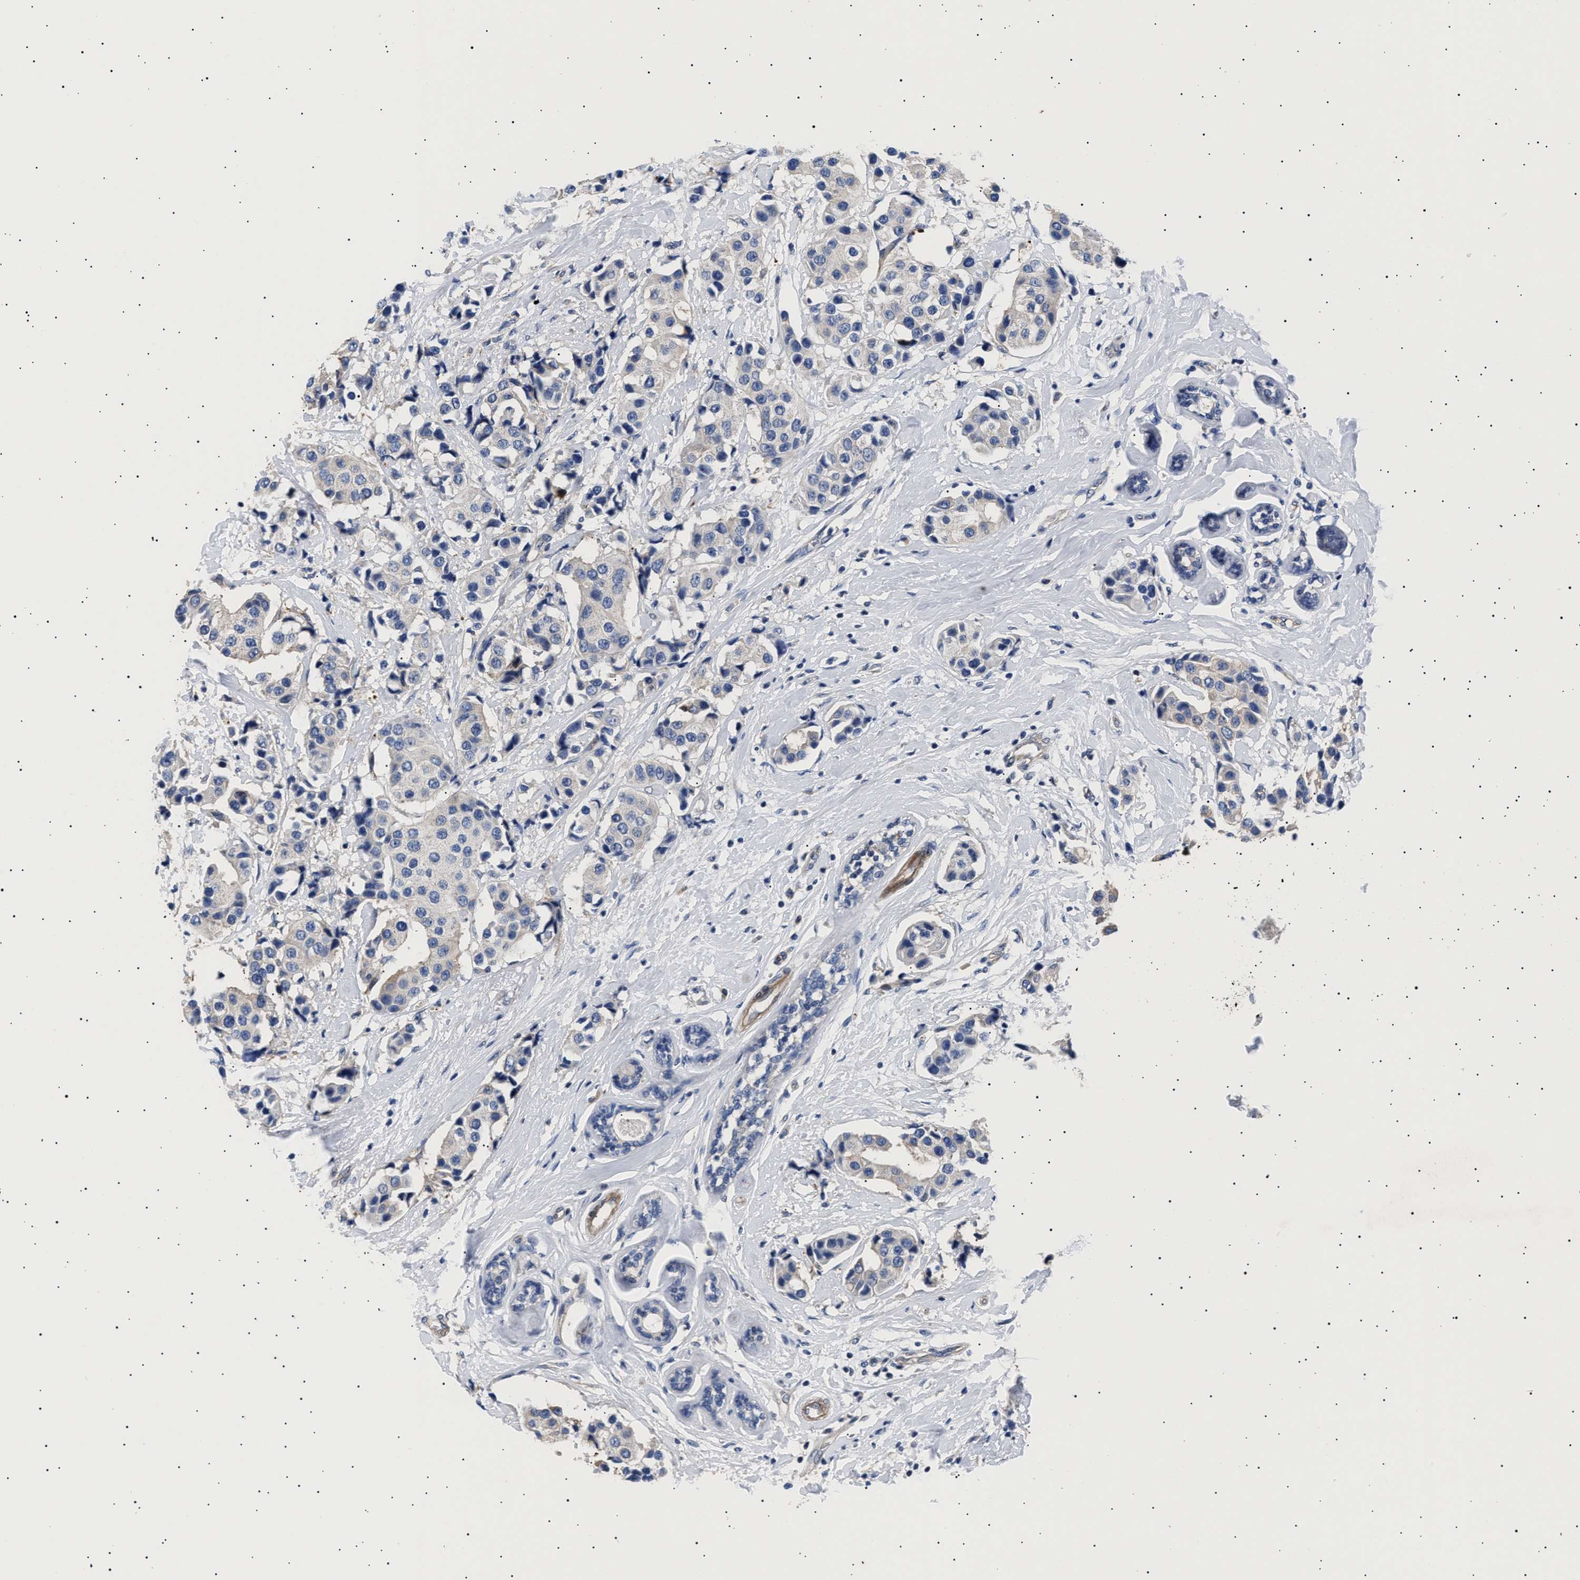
{"staining": {"intensity": "negative", "quantity": "none", "location": "none"}, "tissue": "breast cancer", "cell_type": "Tumor cells", "image_type": "cancer", "snomed": [{"axis": "morphology", "description": "Normal tissue, NOS"}, {"axis": "morphology", "description": "Duct carcinoma"}, {"axis": "topography", "description": "Breast"}], "caption": "High power microscopy histopathology image of an immunohistochemistry image of infiltrating ductal carcinoma (breast), revealing no significant expression in tumor cells. (DAB (3,3'-diaminobenzidine) immunohistochemistry with hematoxylin counter stain).", "gene": "HEMGN", "patient": {"sex": "female", "age": 39}}